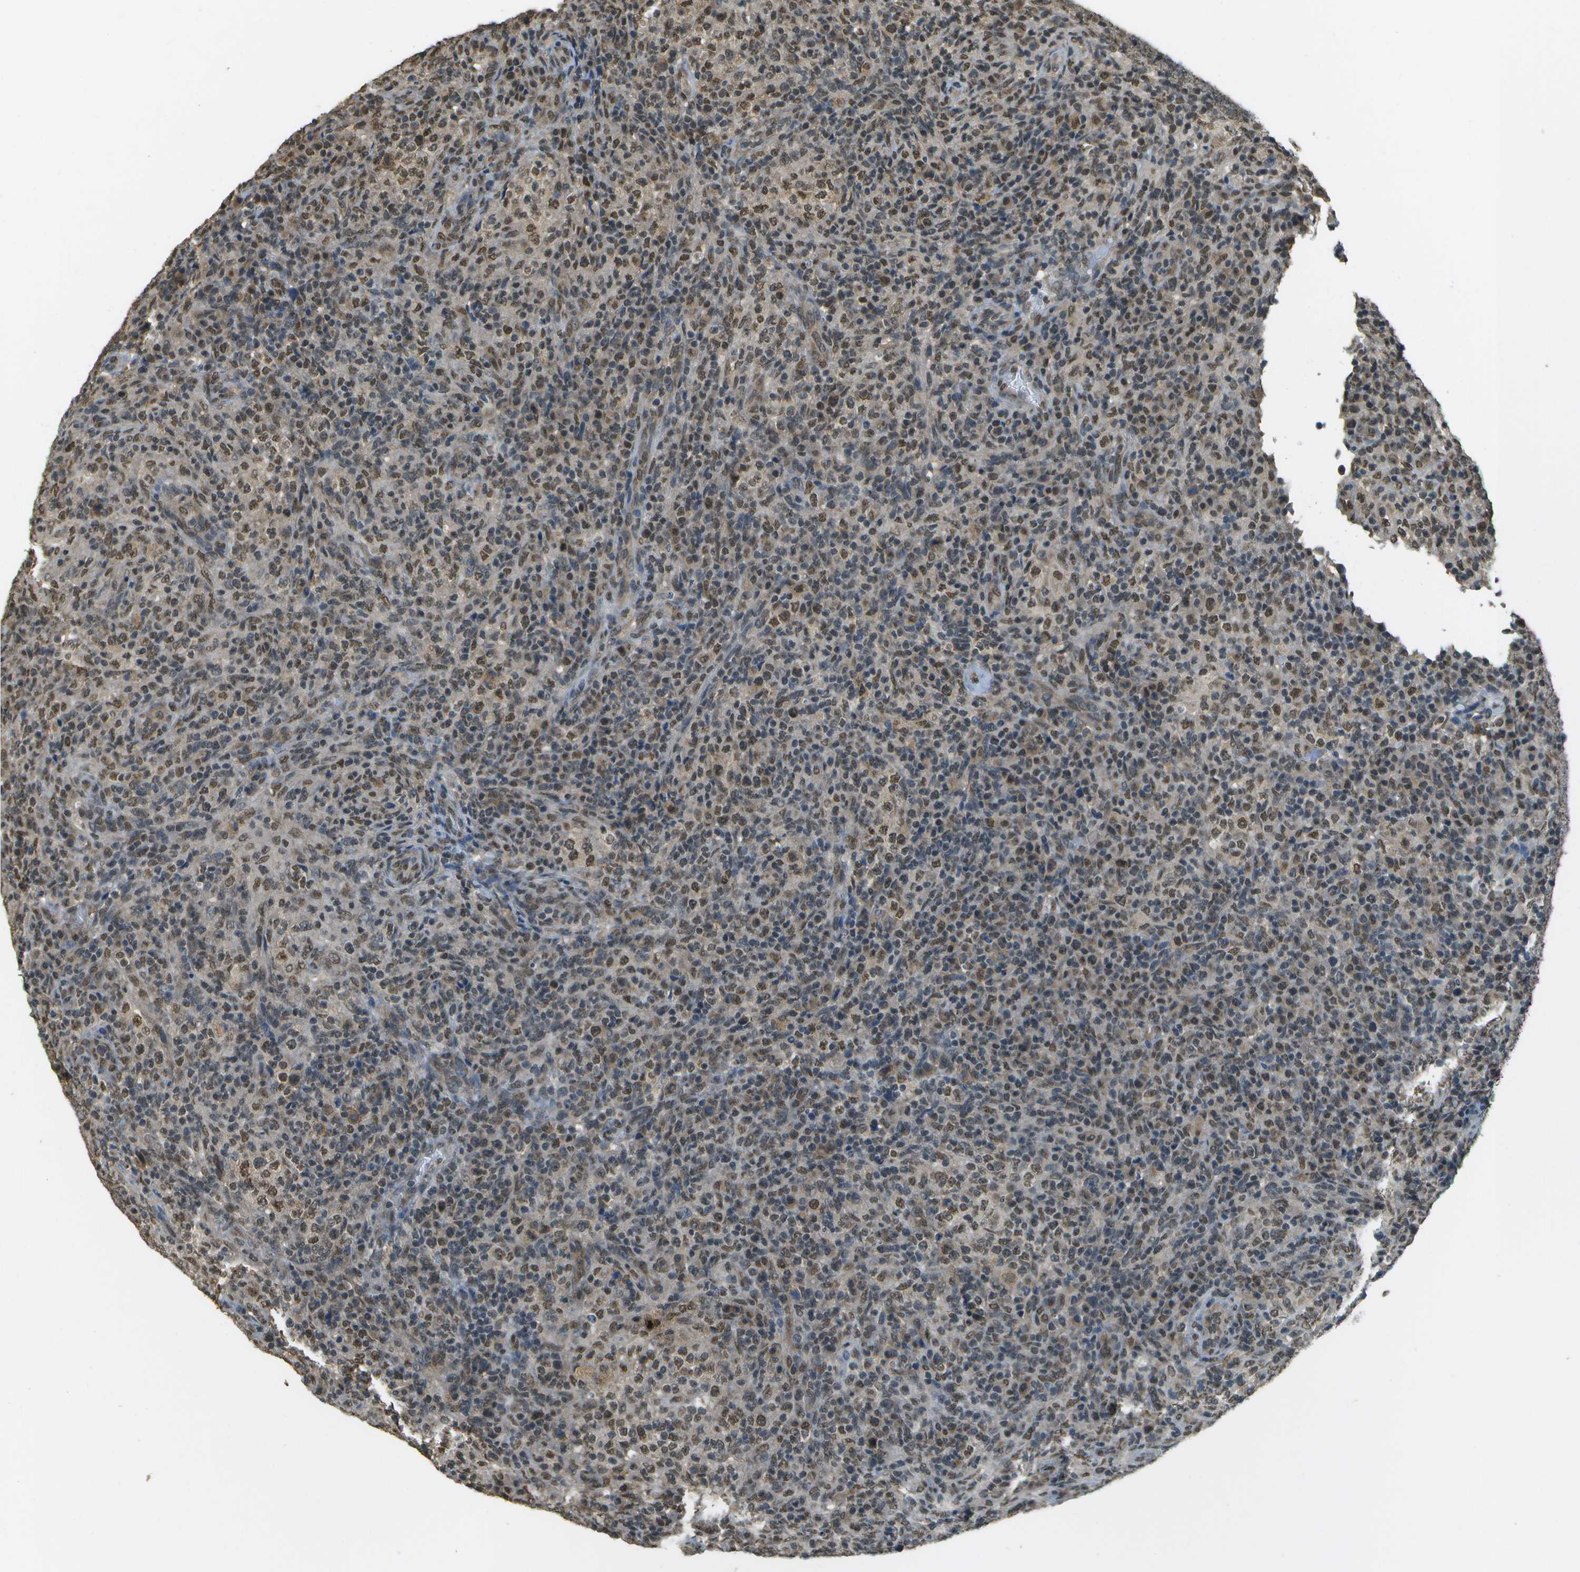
{"staining": {"intensity": "moderate", "quantity": ">75%", "location": "nuclear"}, "tissue": "lymphoma", "cell_type": "Tumor cells", "image_type": "cancer", "snomed": [{"axis": "morphology", "description": "Malignant lymphoma, non-Hodgkin's type, High grade"}, {"axis": "topography", "description": "Lymph node"}], "caption": "Approximately >75% of tumor cells in human lymphoma show moderate nuclear protein positivity as visualized by brown immunohistochemical staining.", "gene": "ABL2", "patient": {"sex": "female", "age": 76}}